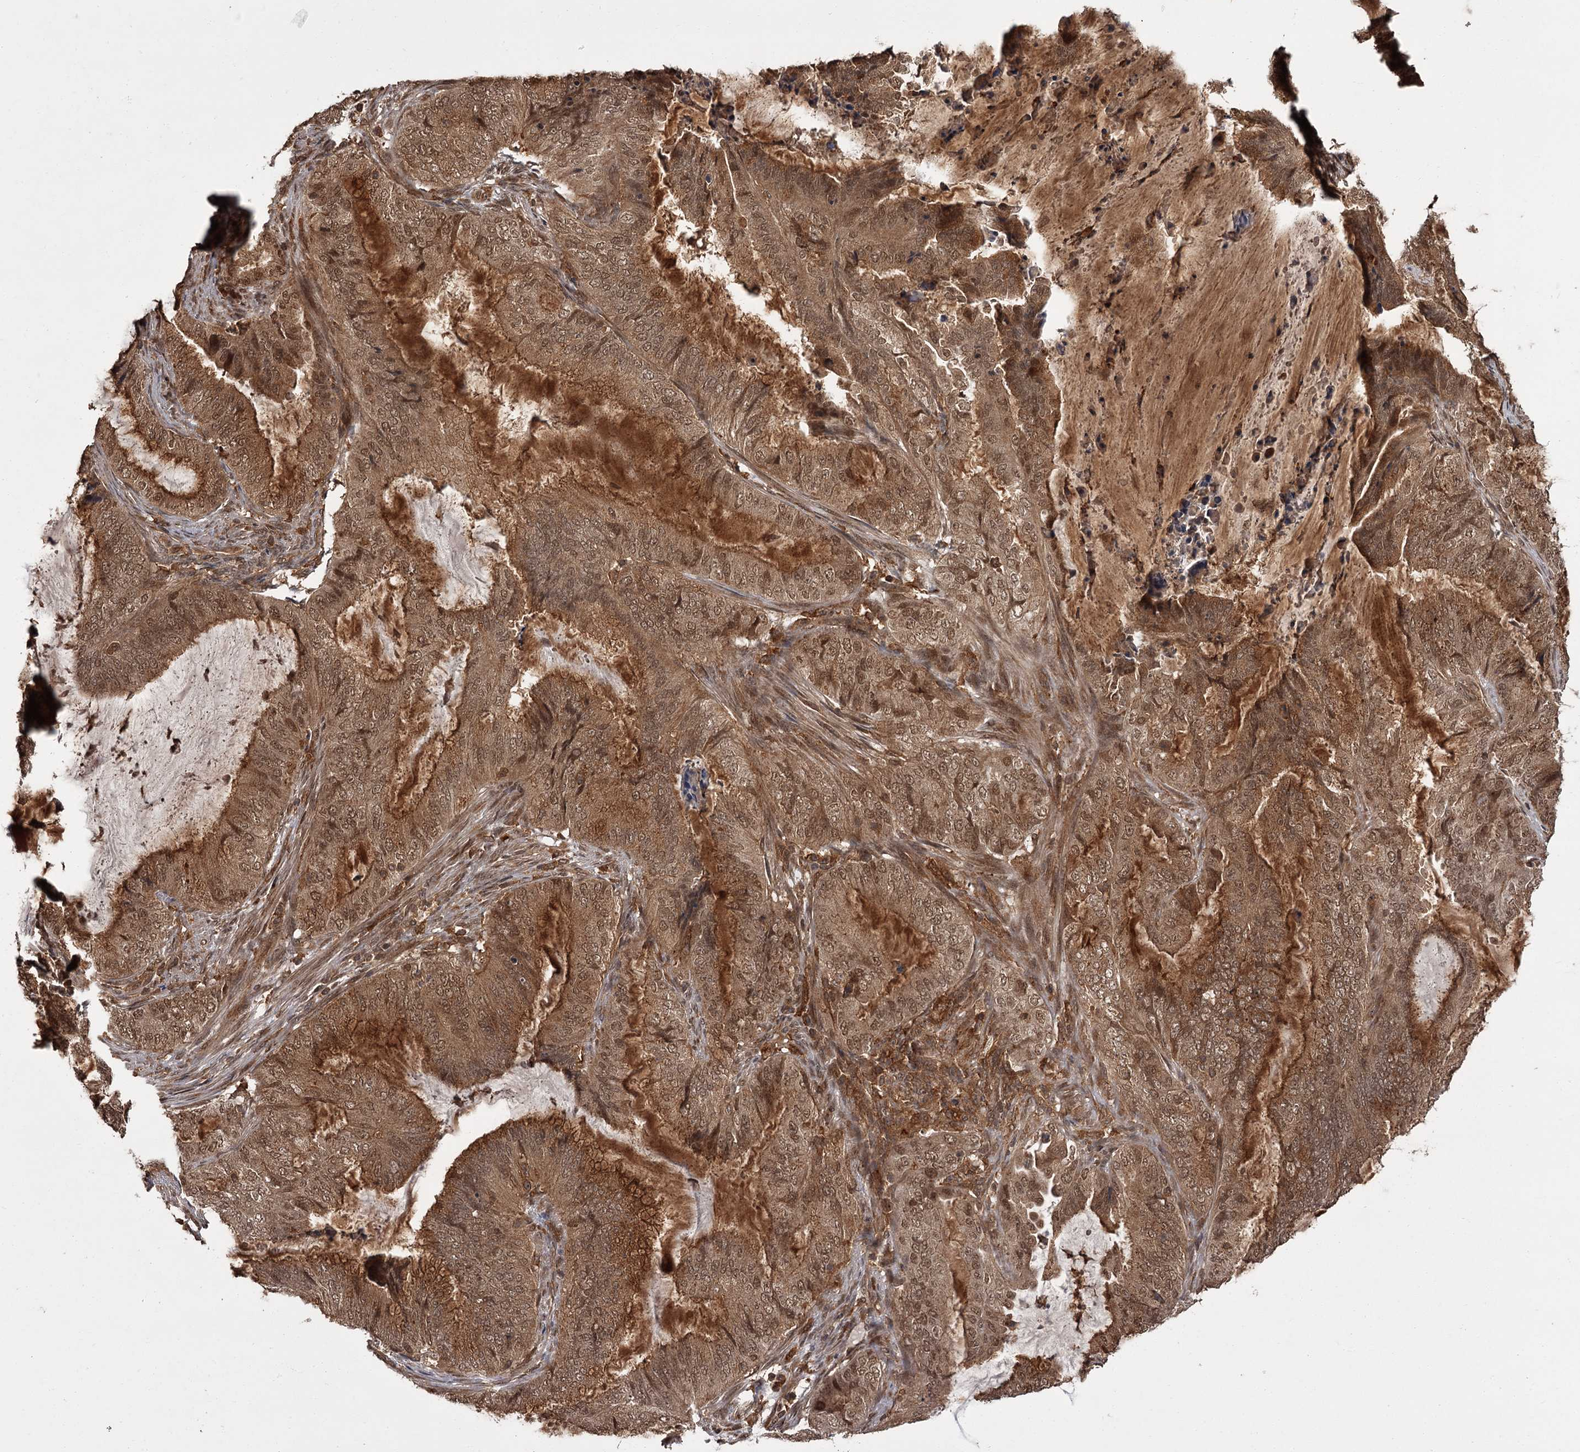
{"staining": {"intensity": "moderate", "quantity": ">75%", "location": "cytoplasmic/membranous,nuclear"}, "tissue": "endometrial cancer", "cell_type": "Tumor cells", "image_type": "cancer", "snomed": [{"axis": "morphology", "description": "Adenocarcinoma, NOS"}, {"axis": "topography", "description": "Endometrium"}], "caption": "Immunohistochemical staining of endometrial cancer displays medium levels of moderate cytoplasmic/membranous and nuclear staining in about >75% of tumor cells.", "gene": "TBC1D23", "patient": {"sex": "female", "age": 51}}